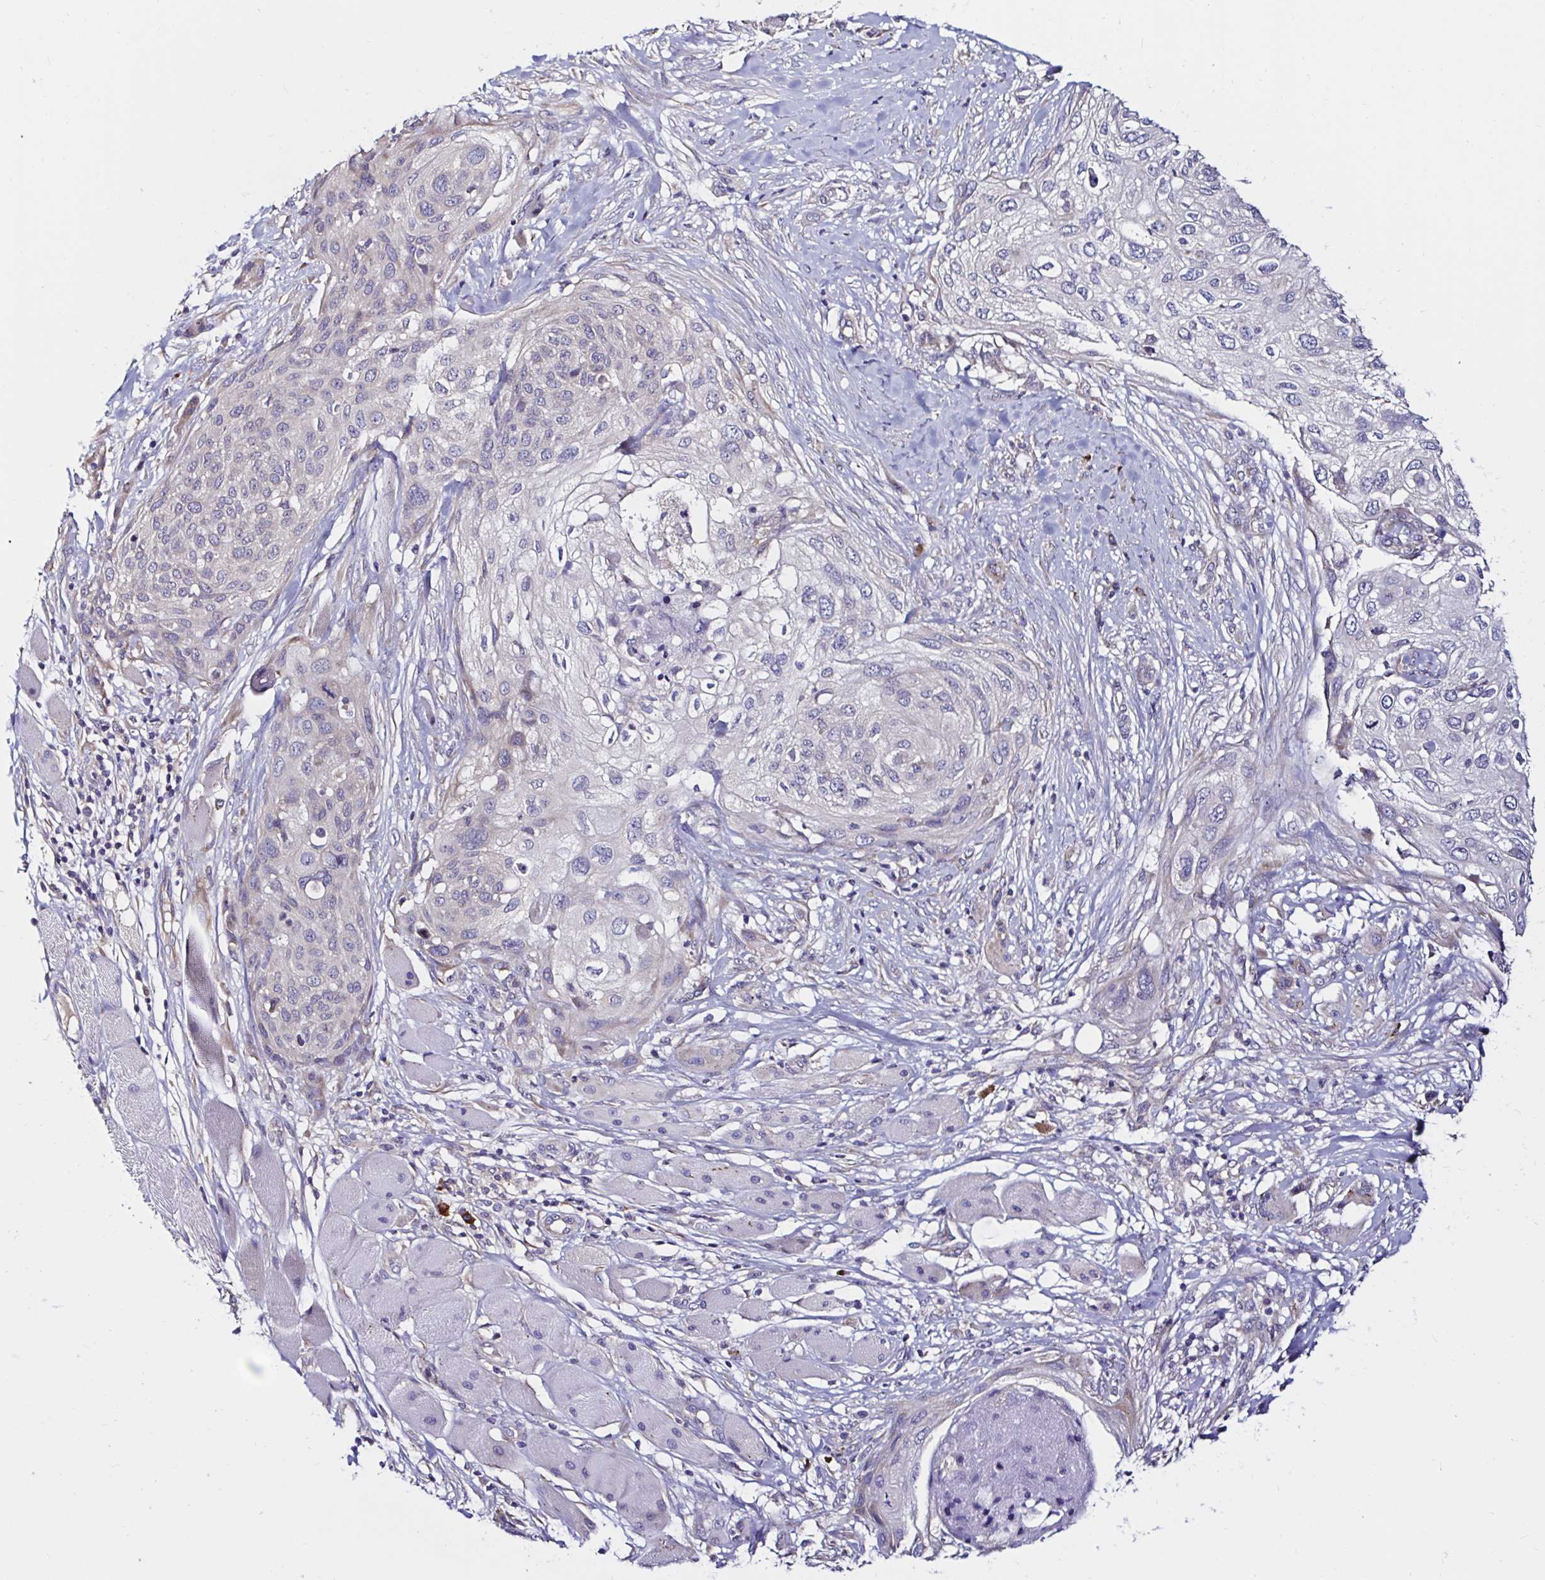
{"staining": {"intensity": "negative", "quantity": "none", "location": "none"}, "tissue": "skin cancer", "cell_type": "Tumor cells", "image_type": "cancer", "snomed": [{"axis": "morphology", "description": "Squamous cell carcinoma, NOS"}, {"axis": "topography", "description": "Skin"}], "caption": "This is an immunohistochemistry photomicrograph of human skin cancer. There is no staining in tumor cells.", "gene": "VSIG2", "patient": {"sex": "female", "age": 87}}